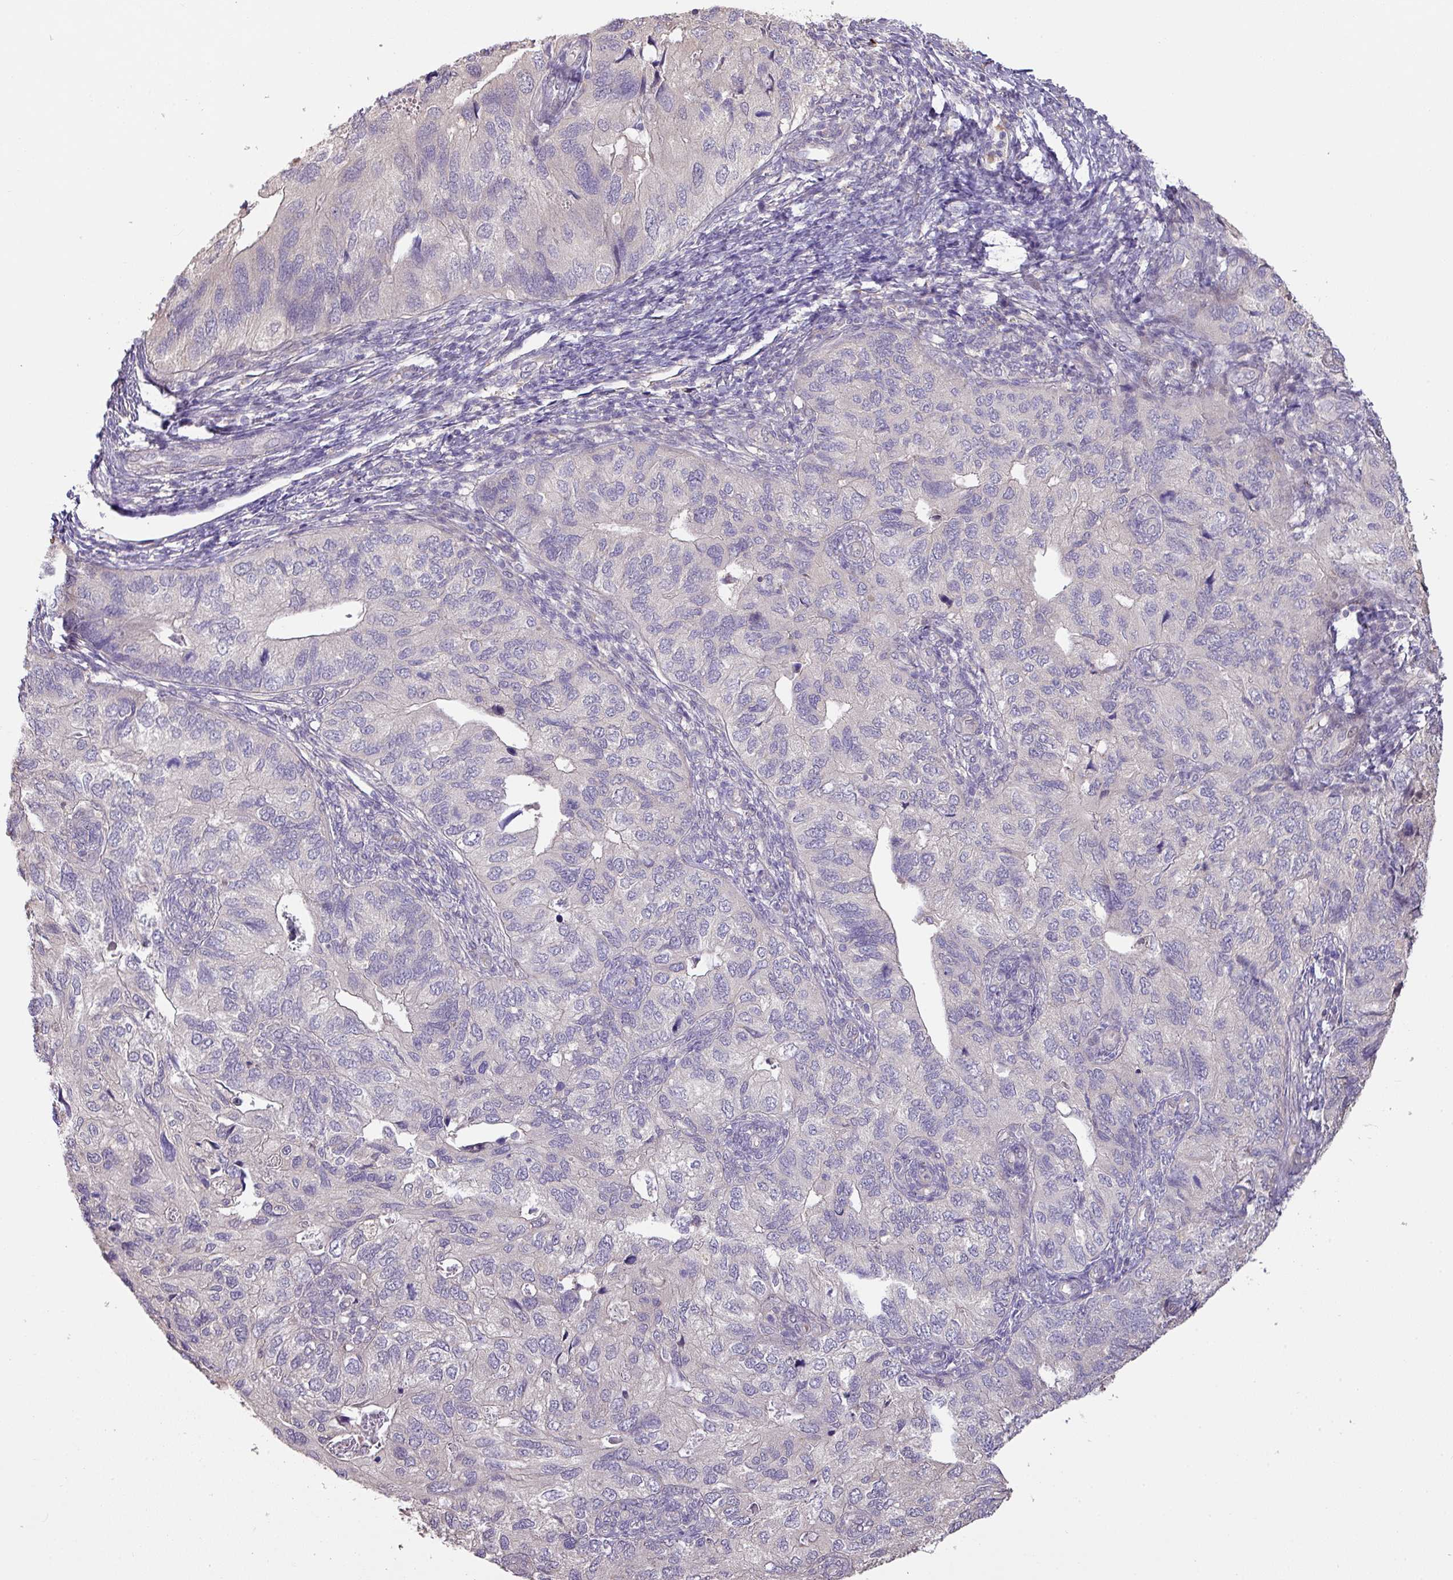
{"staining": {"intensity": "moderate", "quantity": "<25%", "location": "nuclear"}, "tissue": "endometrial cancer", "cell_type": "Tumor cells", "image_type": "cancer", "snomed": [{"axis": "morphology", "description": "Carcinoma, NOS"}, {"axis": "topography", "description": "Uterus"}], "caption": "Protein staining of endometrial carcinoma tissue shows moderate nuclear staining in approximately <25% of tumor cells.", "gene": "PRADC1", "patient": {"sex": "female", "age": 76}}